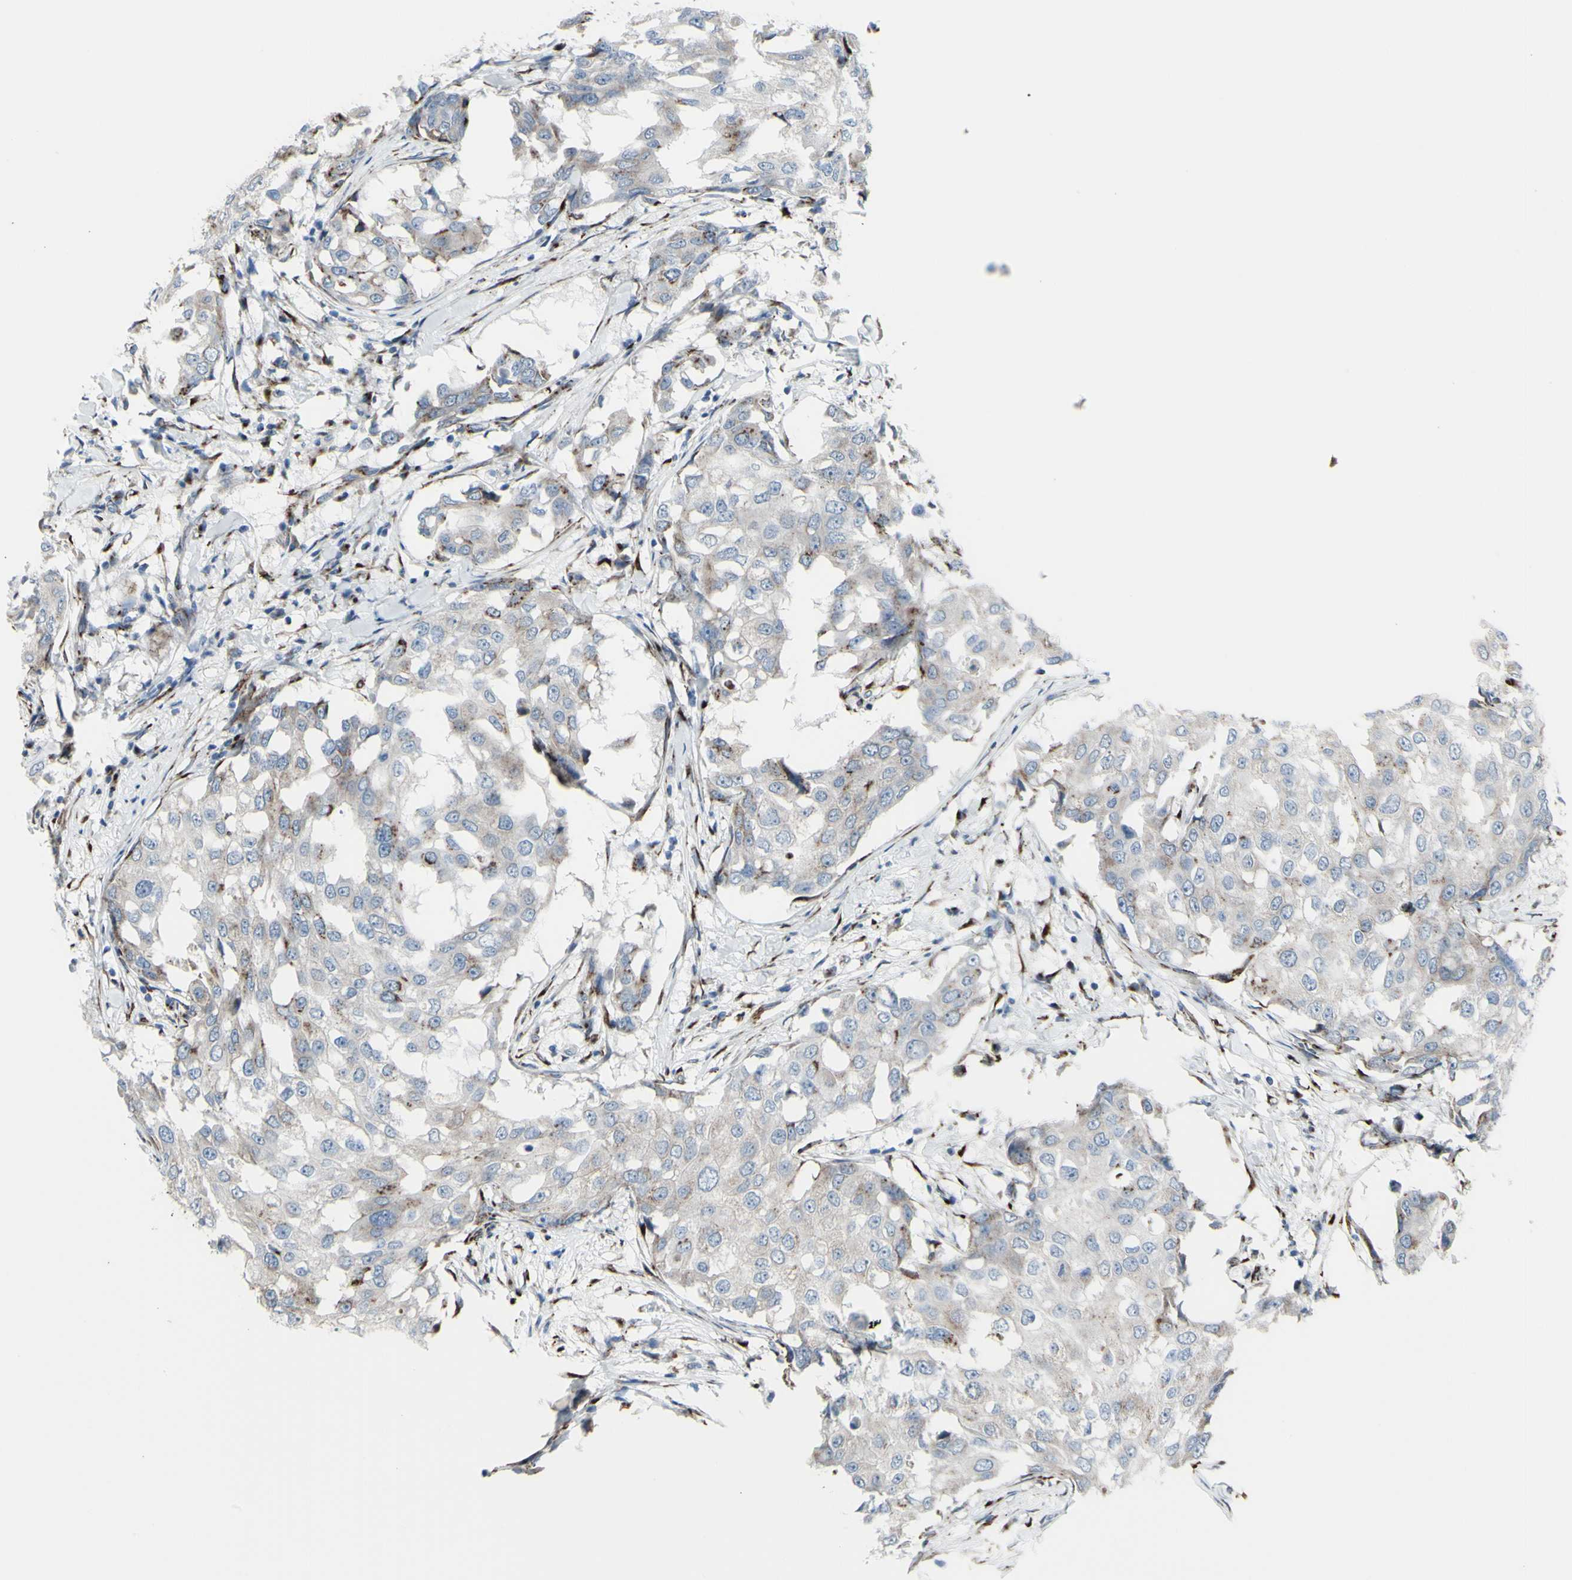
{"staining": {"intensity": "weak", "quantity": "25%-75%", "location": "cytoplasmic/membranous"}, "tissue": "breast cancer", "cell_type": "Tumor cells", "image_type": "cancer", "snomed": [{"axis": "morphology", "description": "Duct carcinoma"}, {"axis": "topography", "description": "Breast"}], "caption": "Protein staining of intraductal carcinoma (breast) tissue shows weak cytoplasmic/membranous staining in about 25%-75% of tumor cells.", "gene": "GLG1", "patient": {"sex": "female", "age": 27}}